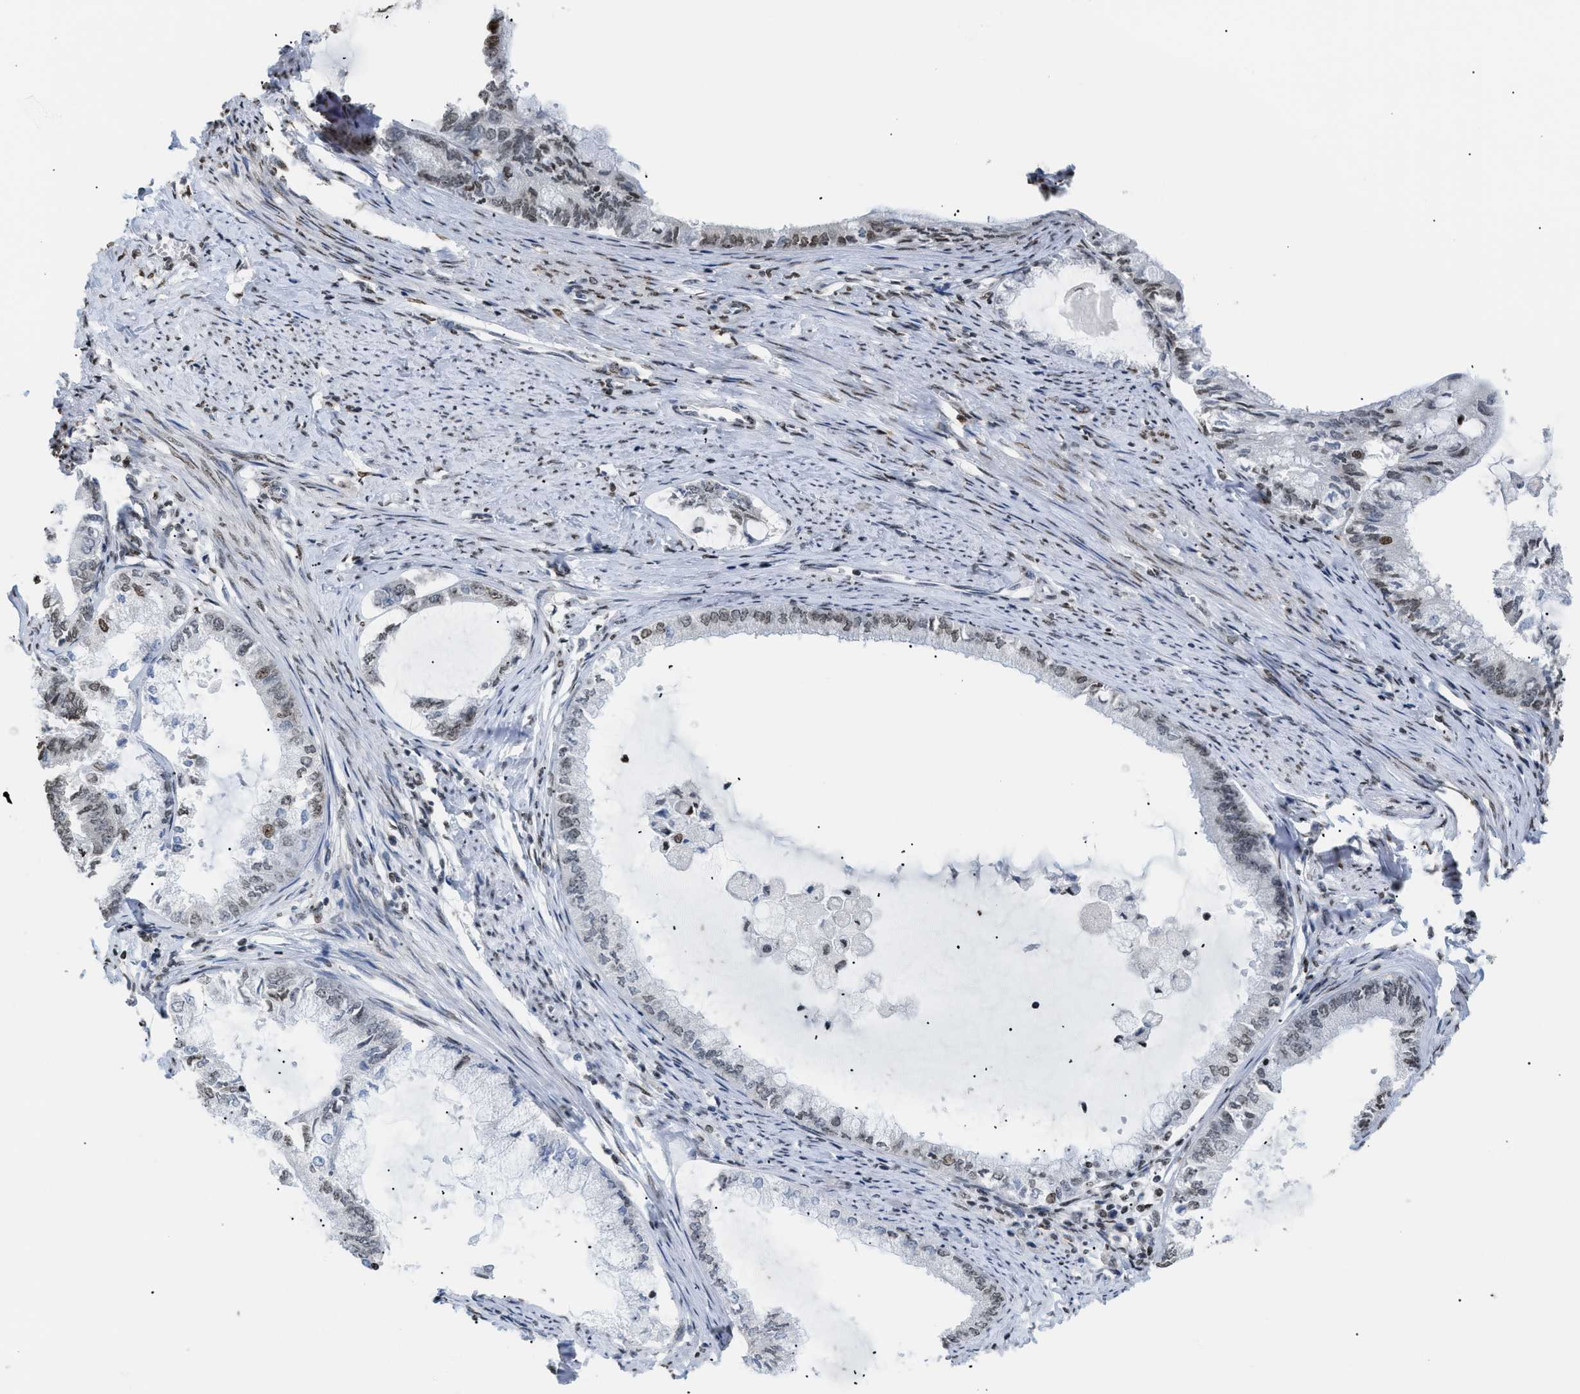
{"staining": {"intensity": "moderate", "quantity": ">75%", "location": "nuclear"}, "tissue": "endometrial cancer", "cell_type": "Tumor cells", "image_type": "cancer", "snomed": [{"axis": "morphology", "description": "Adenocarcinoma, NOS"}, {"axis": "topography", "description": "Endometrium"}], "caption": "The image displays staining of endometrial adenocarcinoma, revealing moderate nuclear protein expression (brown color) within tumor cells. The staining was performed using DAB, with brown indicating positive protein expression. Nuclei are stained blue with hematoxylin.", "gene": "HMGN2", "patient": {"sex": "female", "age": 86}}